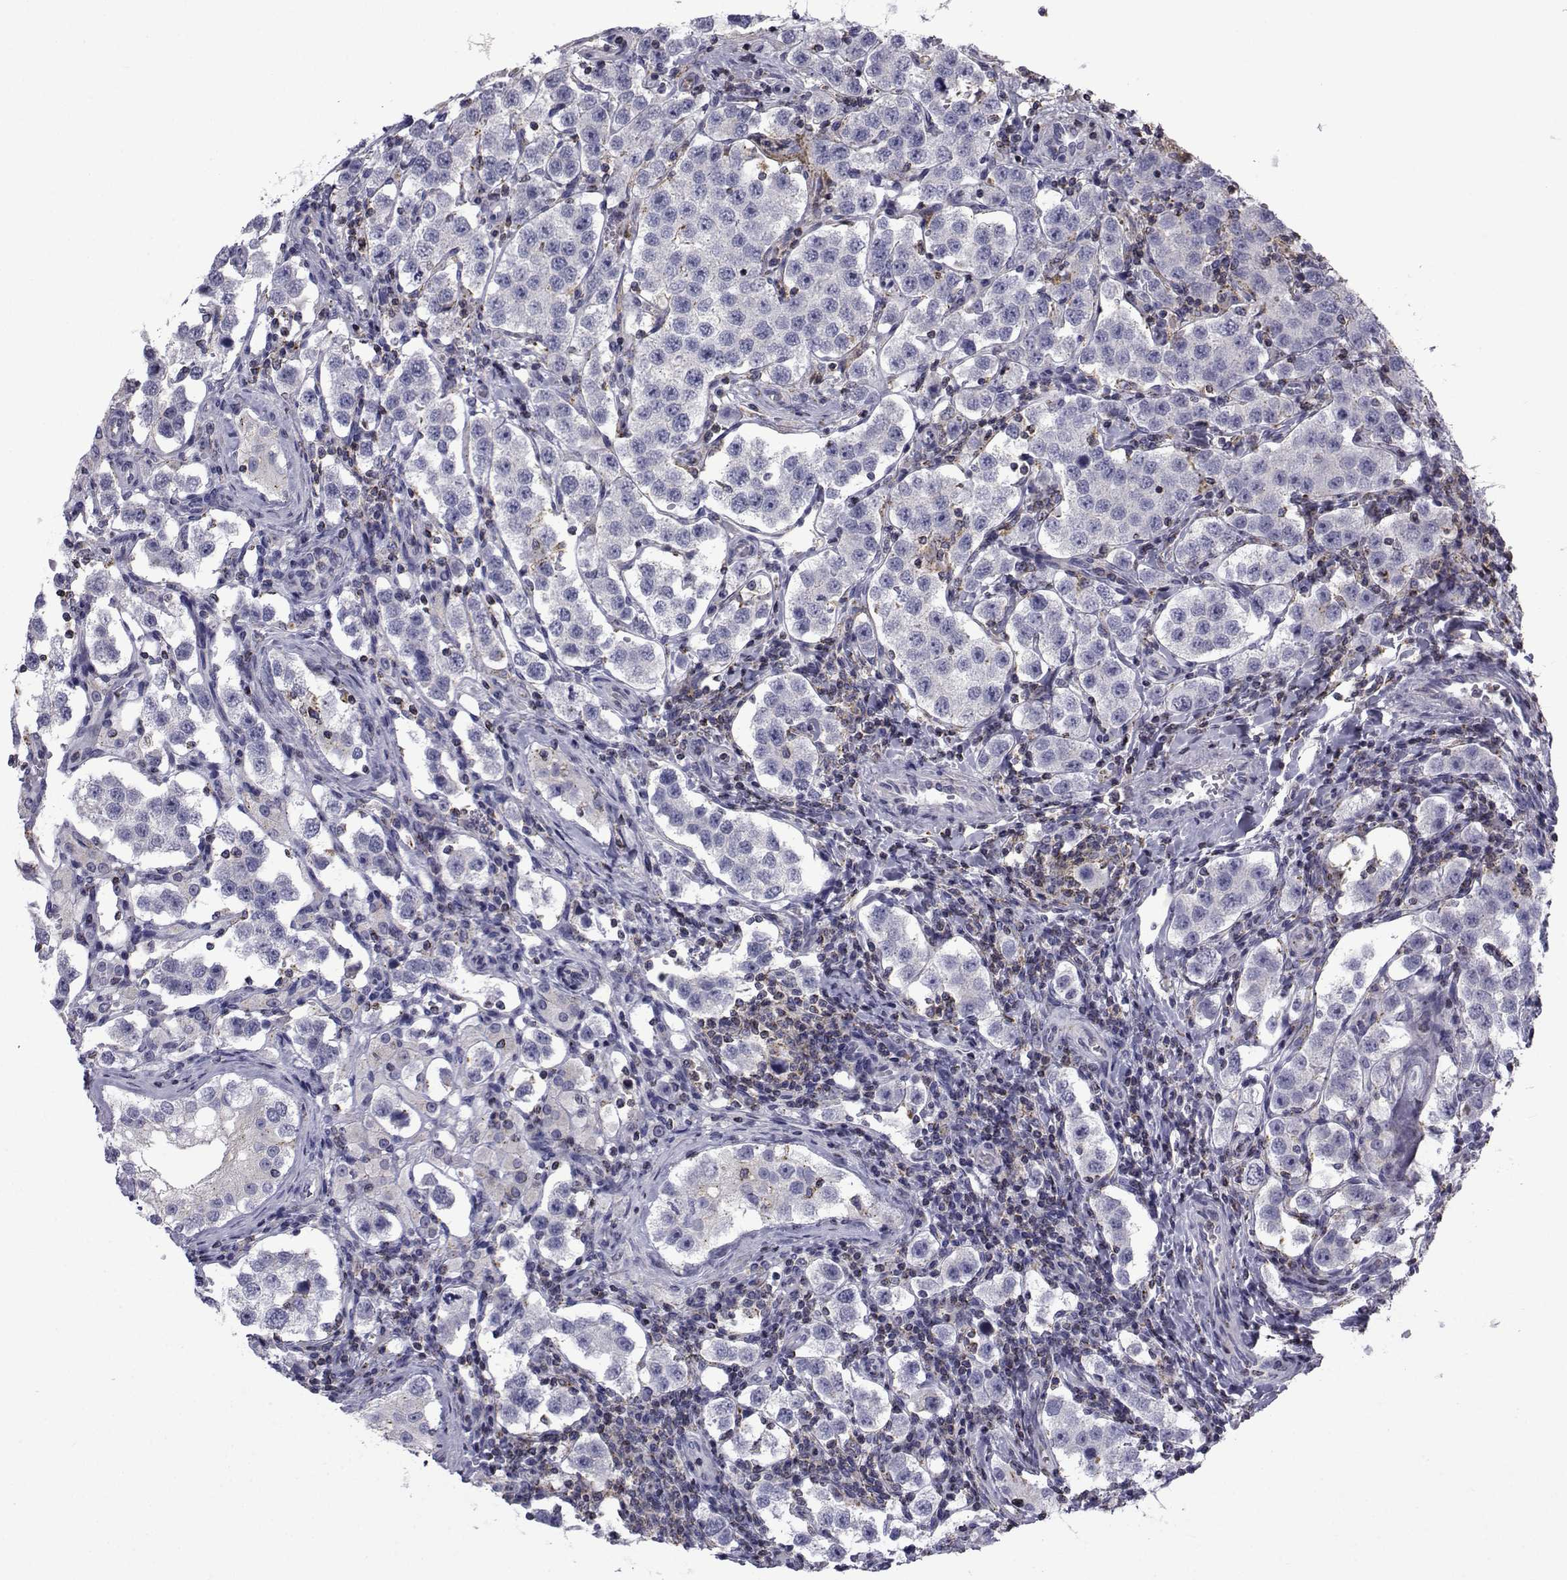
{"staining": {"intensity": "negative", "quantity": "none", "location": "none"}, "tissue": "testis cancer", "cell_type": "Tumor cells", "image_type": "cancer", "snomed": [{"axis": "morphology", "description": "Seminoma, NOS"}, {"axis": "topography", "description": "Testis"}], "caption": "IHC of human seminoma (testis) shows no expression in tumor cells.", "gene": "PDE6H", "patient": {"sex": "male", "age": 37}}